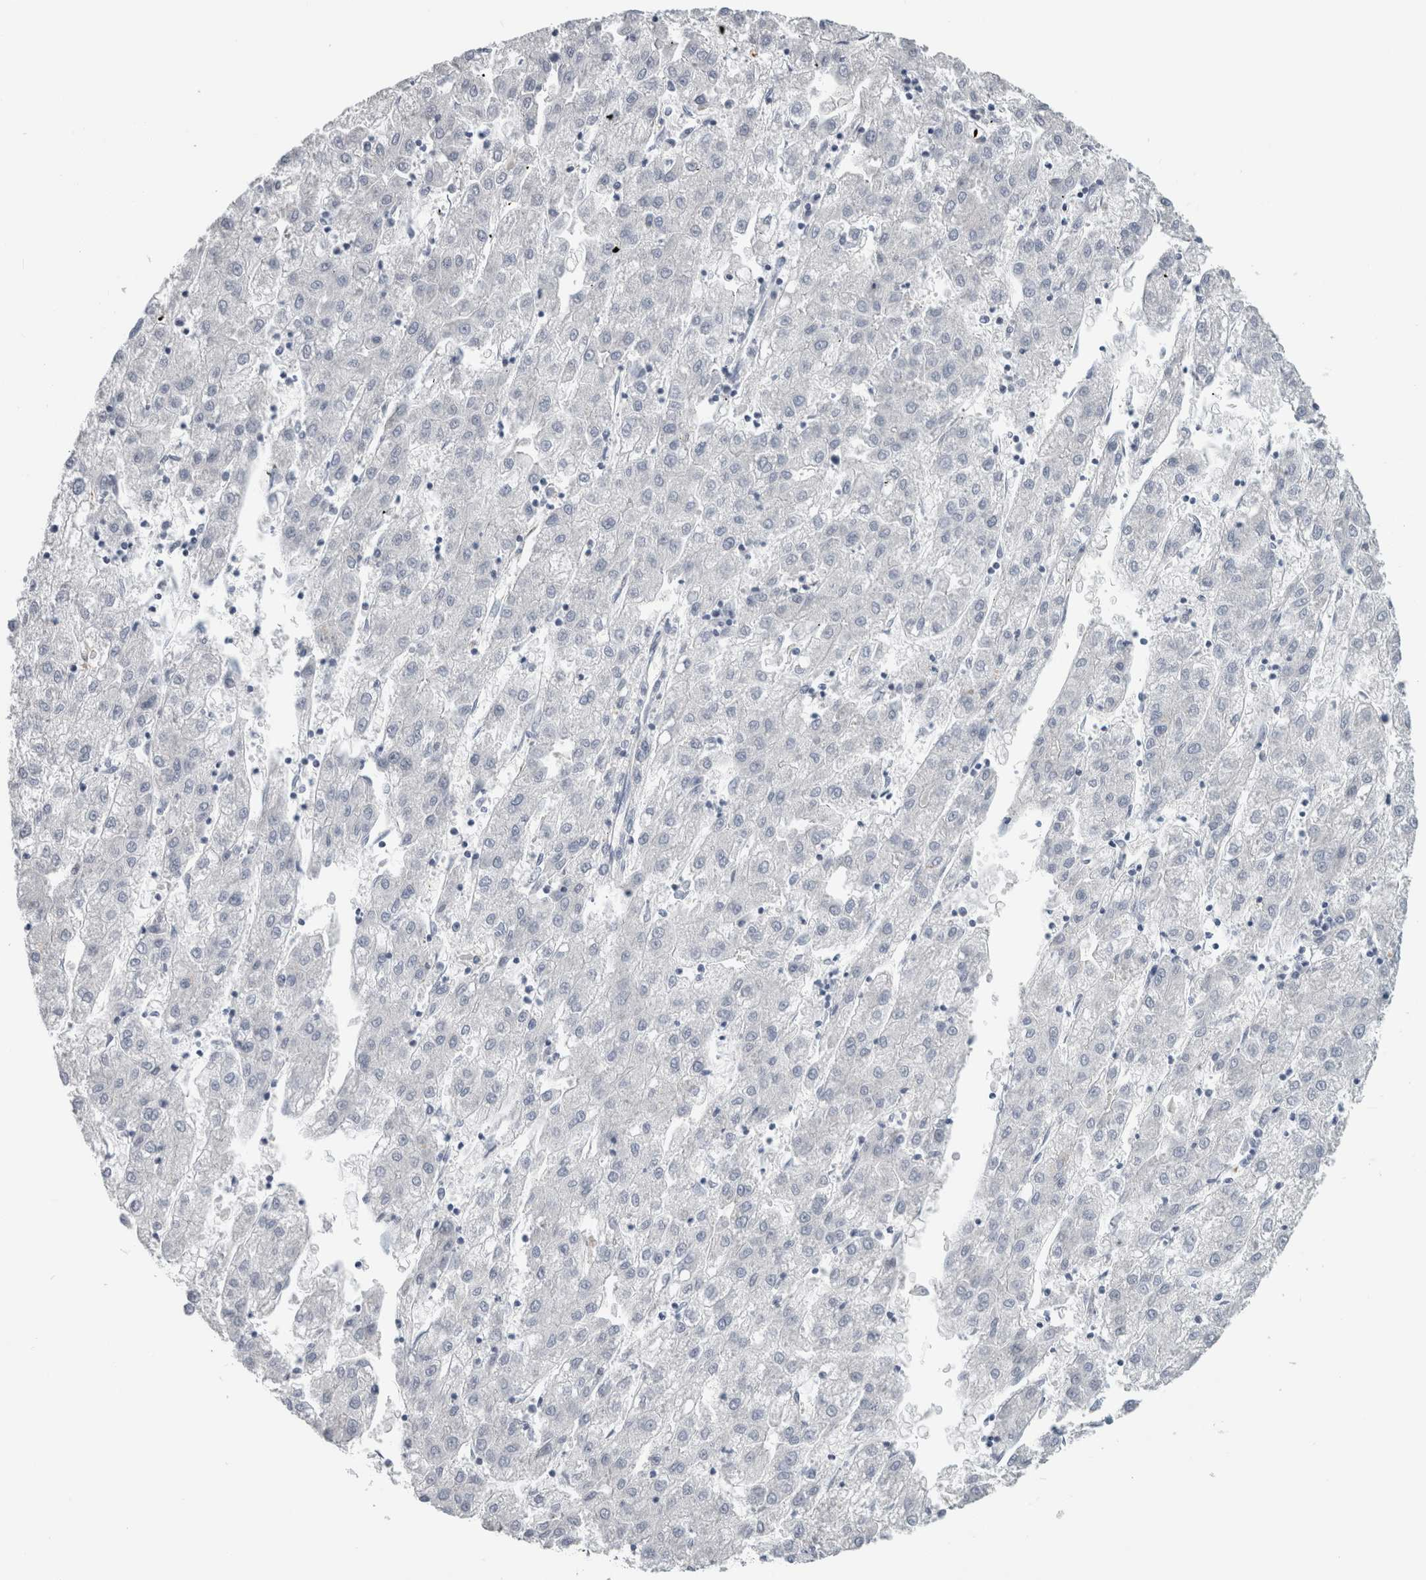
{"staining": {"intensity": "negative", "quantity": "none", "location": "none"}, "tissue": "liver cancer", "cell_type": "Tumor cells", "image_type": "cancer", "snomed": [{"axis": "morphology", "description": "Carcinoma, Hepatocellular, NOS"}, {"axis": "topography", "description": "Liver"}], "caption": "The micrograph reveals no significant staining in tumor cells of hepatocellular carcinoma (liver). (Immunohistochemistry (ihc), brightfield microscopy, high magnification).", "gene": "DNAJC24", "patient": {"sex": "male", "age": 72}}